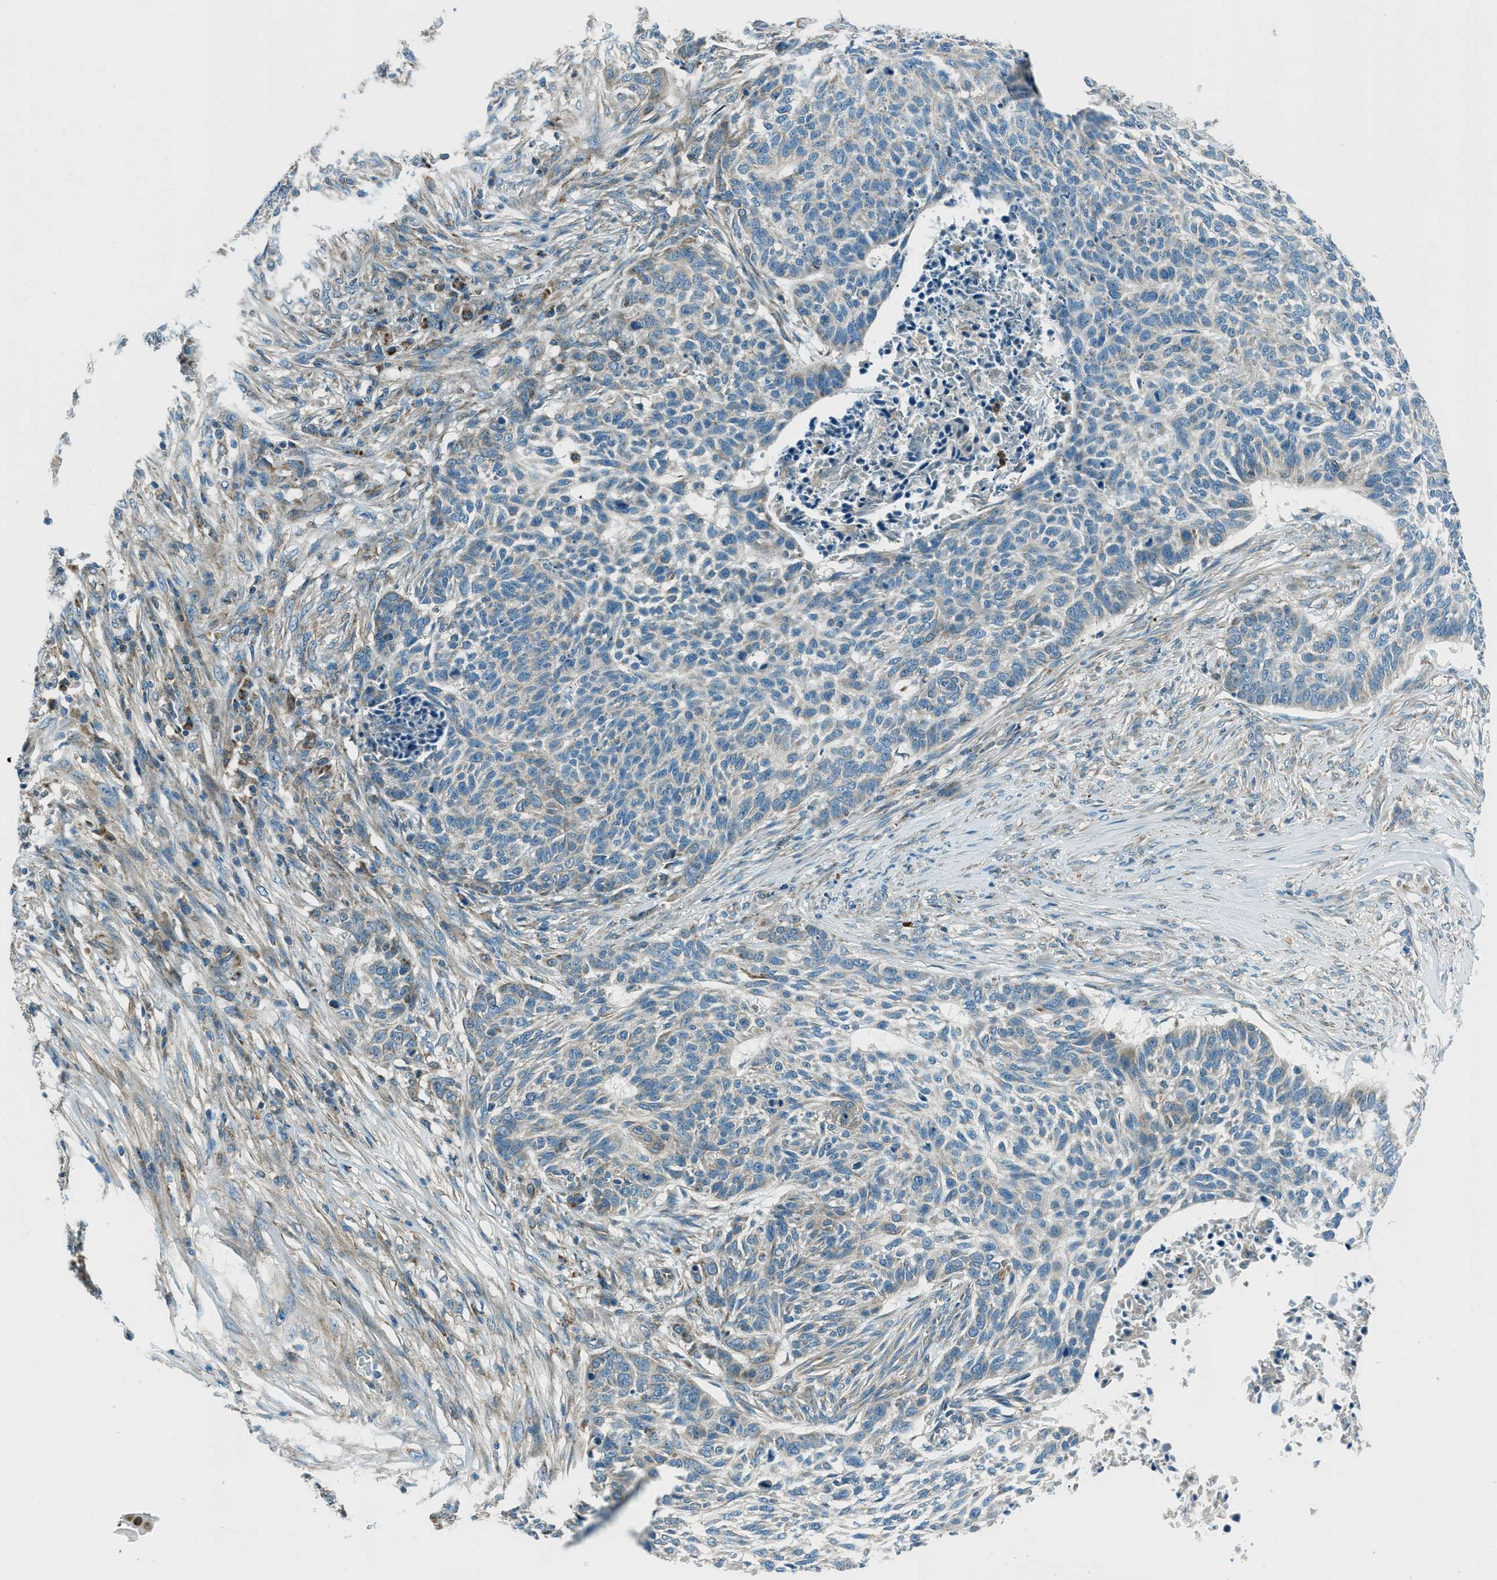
{"staining": {"intensity": "negative", "quantity": "none", "location": "none"}, "tissue": "skin cancer", "cell_type": "Tumor cells", "image_type": "cancer", "snomed": [{"axis": "morphology", "description": "Basal cell carcinoma"}, {"axis": "topography", "description": "Skin"}], "caption": "Micrograph shows no protein expression in tumor cells of skin cancer tissue. (DAB immunohistochemistry (IHC) with hematoxylin counter stain).", "gene": "FAR1", "patient": {"sex": "male", "age": 85}}